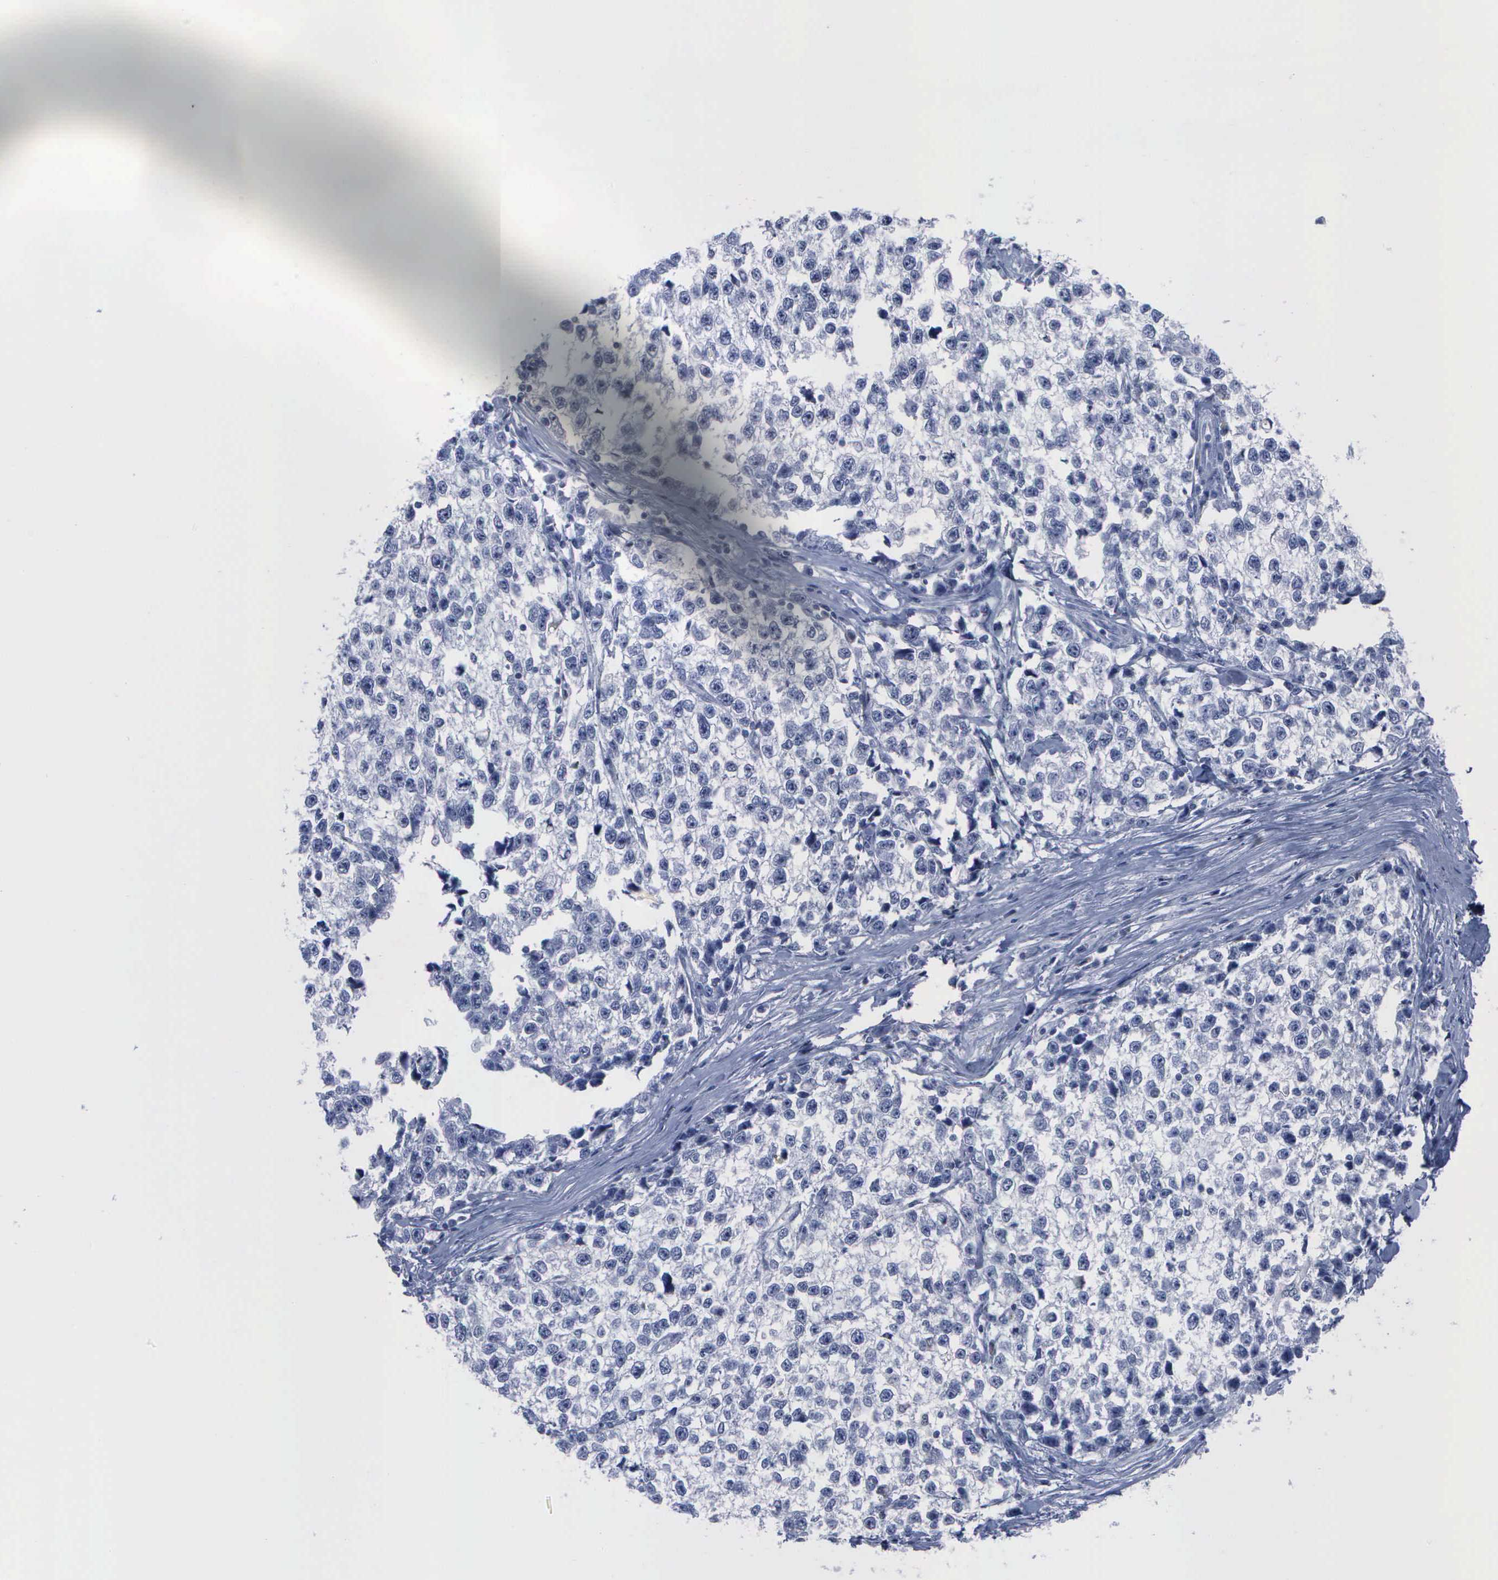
{"staining": {"intensity": "negative", "quantity": "none", "location": "none"}, "tissue": "testis cancer", "cell_type": "Tumor cells", "image_type": "cancer", "snomed": [{"axis": "morphology", "description": "Seminoma, NOS"}, {"axis": "morphology", "description": "Carcinoma, Embryonal, NOS"}, {"axis": "topography", "description": "Testis"}], "caption": "The histopathology image demonstrates no staining of tumor cells in testis cancer (embryonal carcinoma).", "gene": "CSTA", "patient": {"sex": "male", "age": 30}}